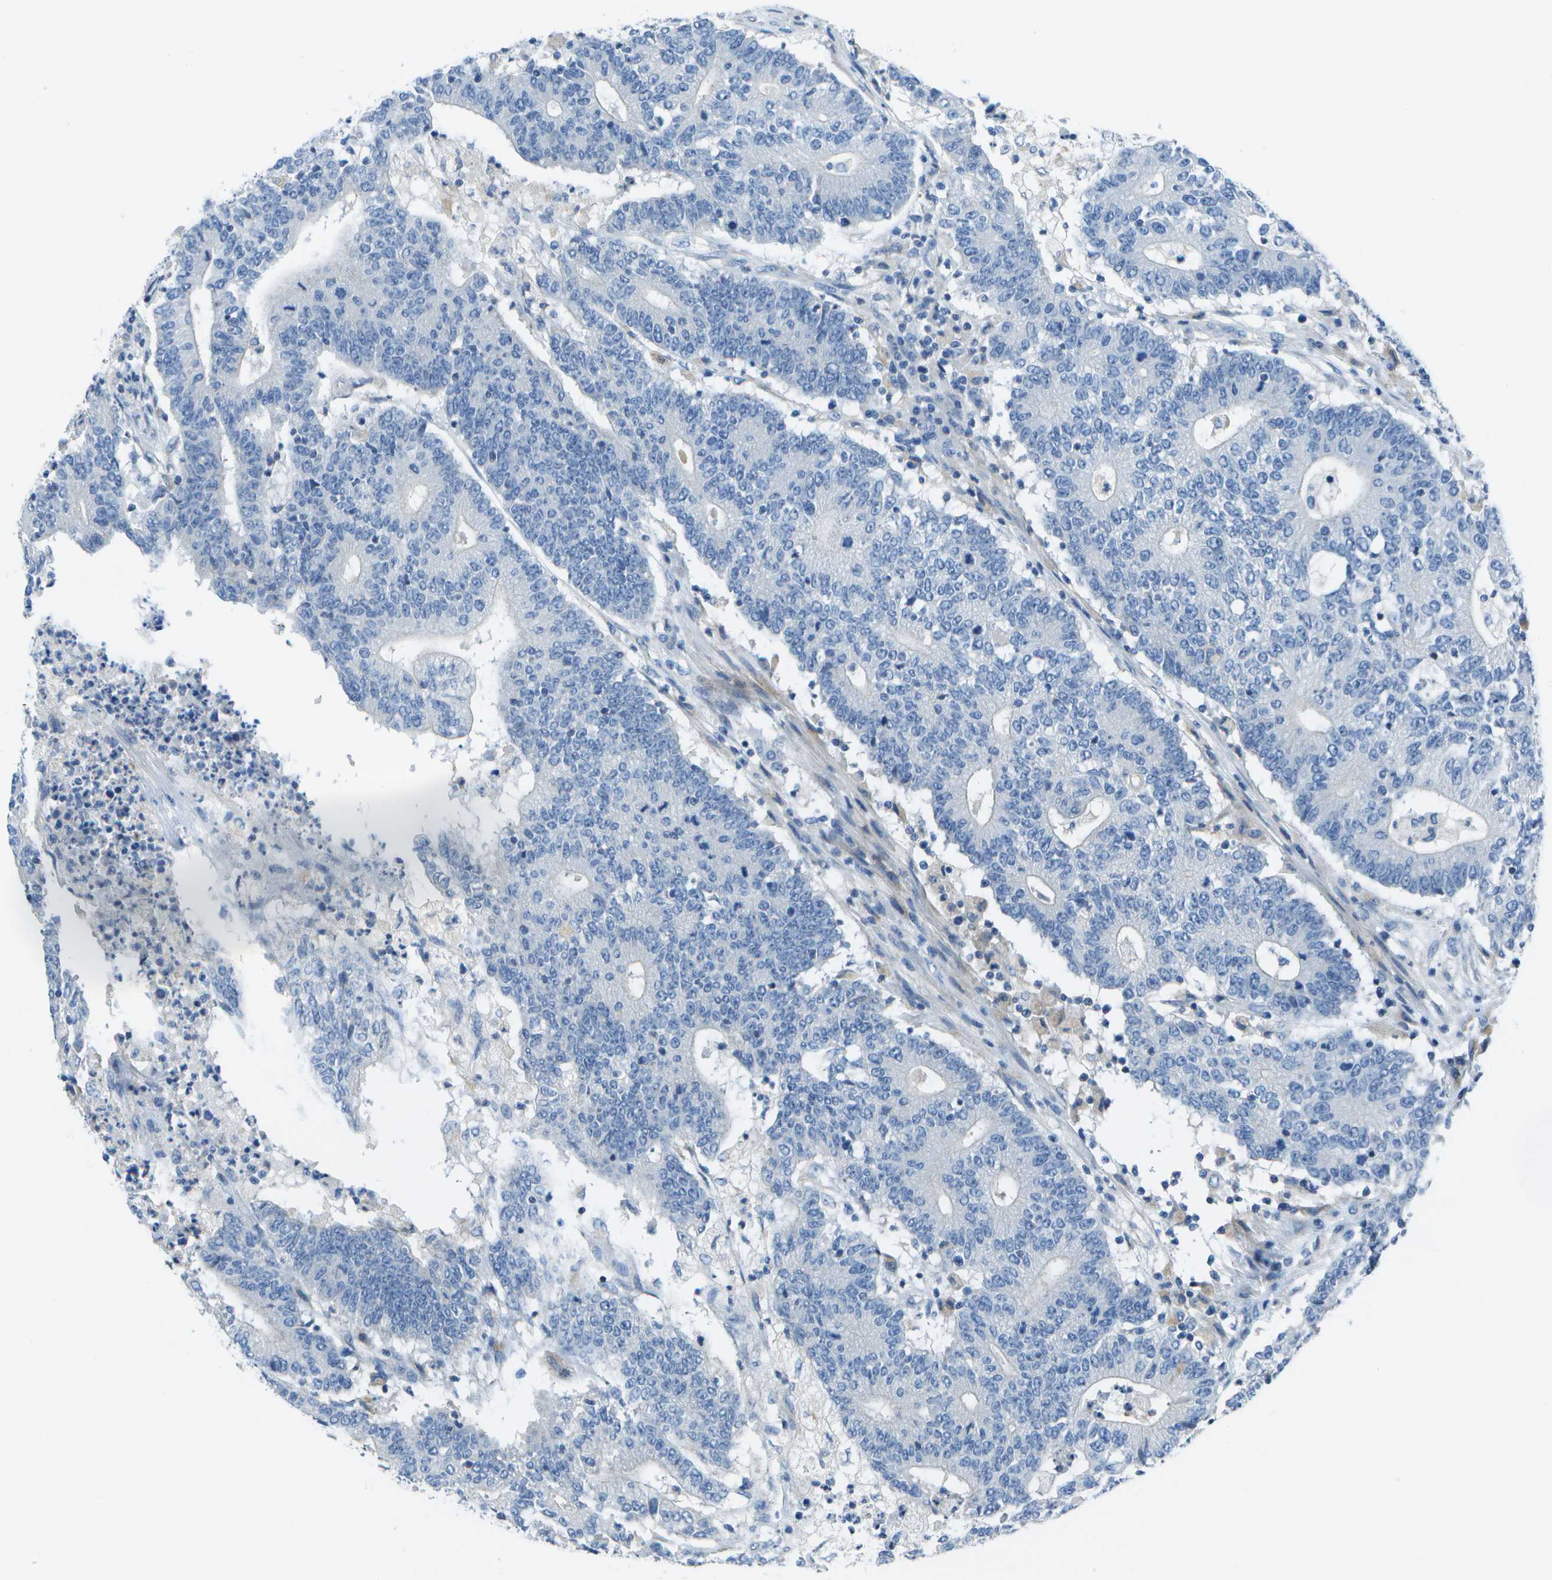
{"staining": {"intensity": "negative", "quantity": "none", "location": "none"}, "tissue": "colorectal cancer", "cell_type": "Tumor cells", "image_type": "cancer", "snomed": [{"axis": "morphology", "description": "Normal tissue, NOS"}, {"axis": "morphology", "description": "Adenocarcinoma, NOS"}, {"axis": "topography", "description": "Colon"}], "caption": "The photomicrograph shows no significant expression in tumor cells of adenocarcinoma (colorectal). The staining is performed using DAB (3,3'-diaminobenzidine) brown chromogen with nuclei counter-stained in using hematoxylin.", "gene": "DCT", "patient": {"sex": "female", "age": 75}}